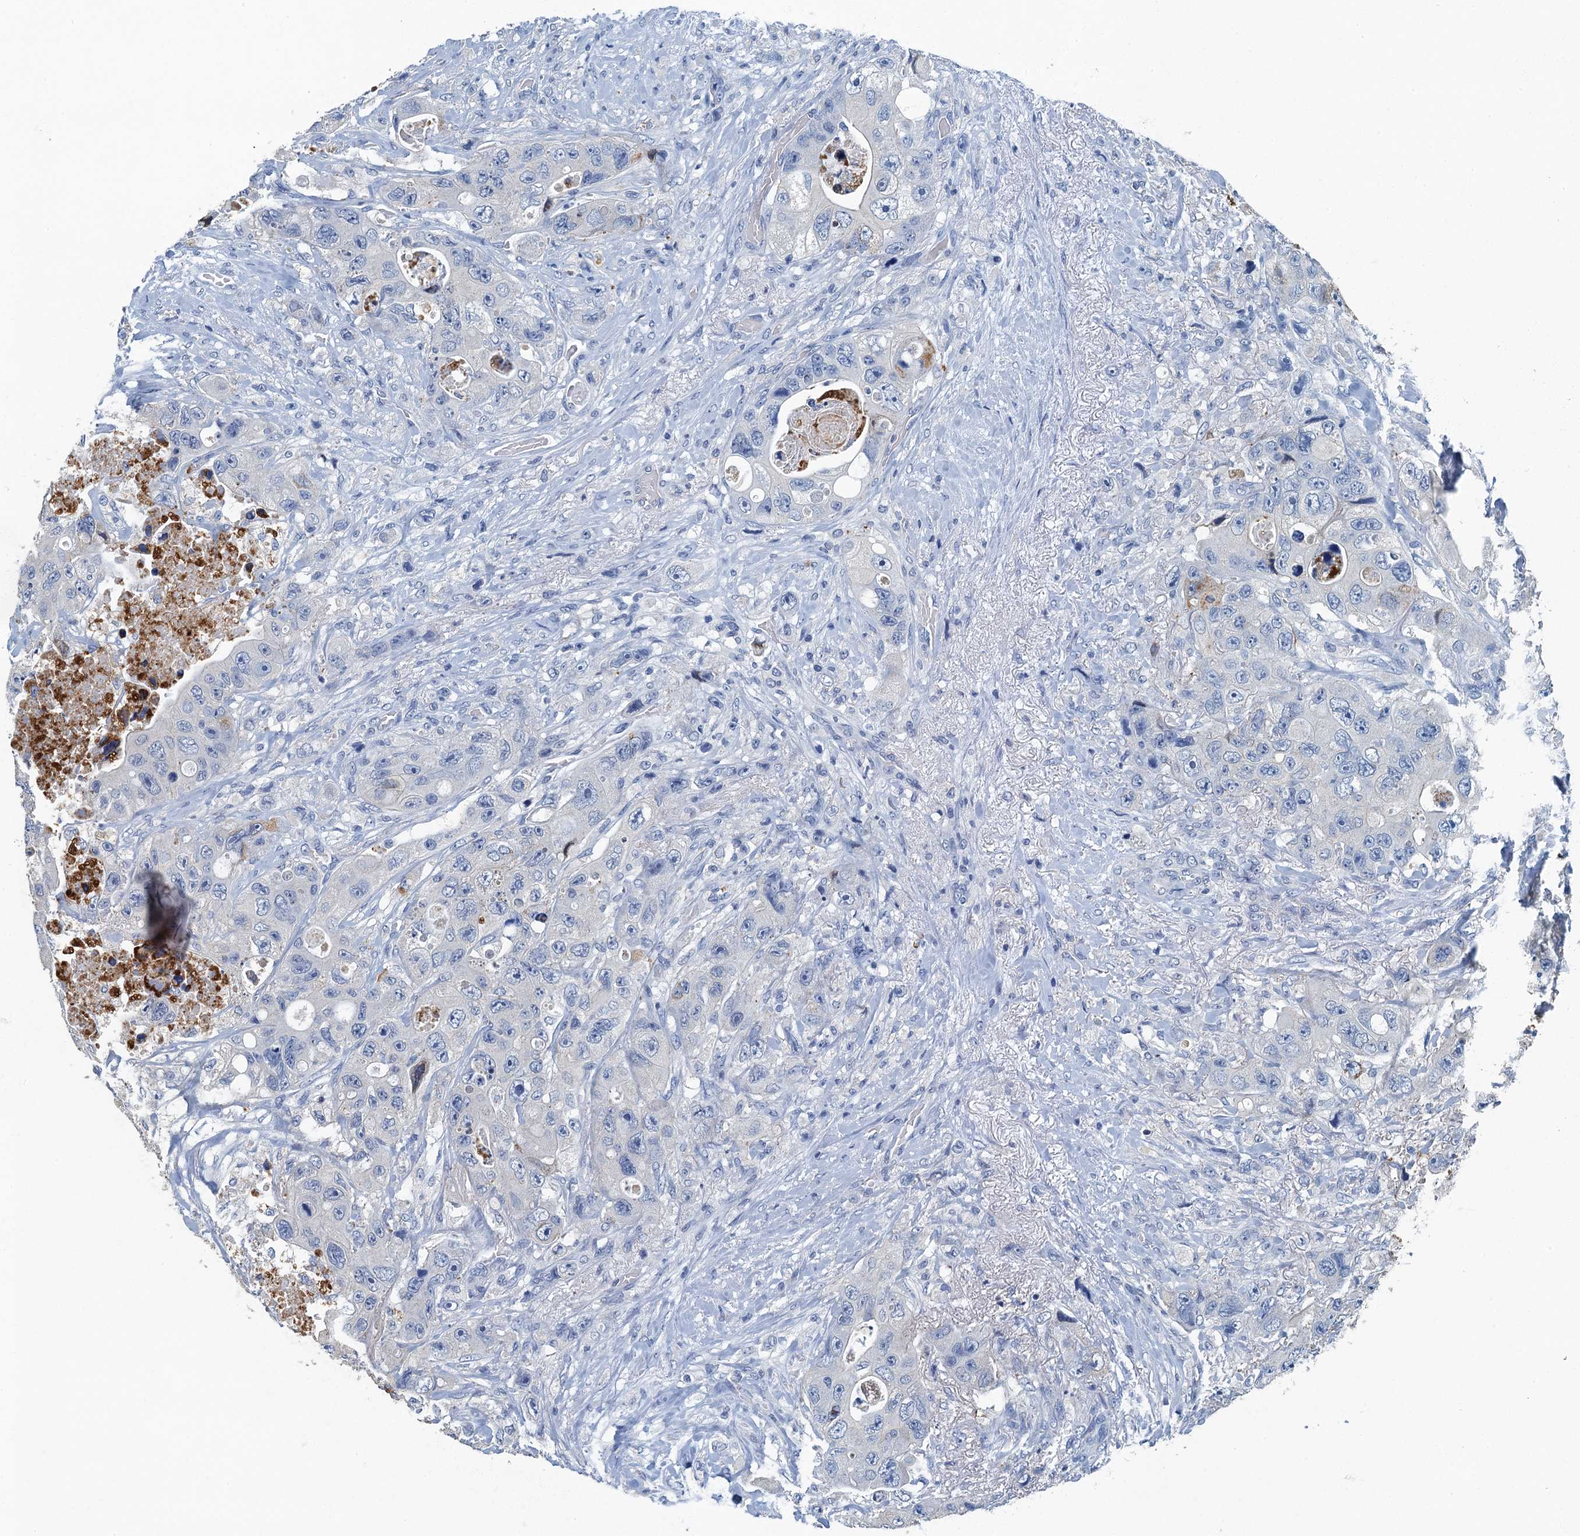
{"staining": {"intensity": "negative", "quantity": "none", "location": "none"}, "tissue": "colorectal cancer", "cell_type": "Tumor cells", "image_type": "cancer", "snomed": [{"axis": "morphology", "description": "Adenocarcinoma, NOS"}, {"axis": "topography", "description": "Colon"}], "caption": "DAB immunohistochemical staining of adenocarcinoma (colorectal) reveals no significant positivity in tumor cells.", "gene": "GADL1", "patient": {"sex": "female", "age": 46}}